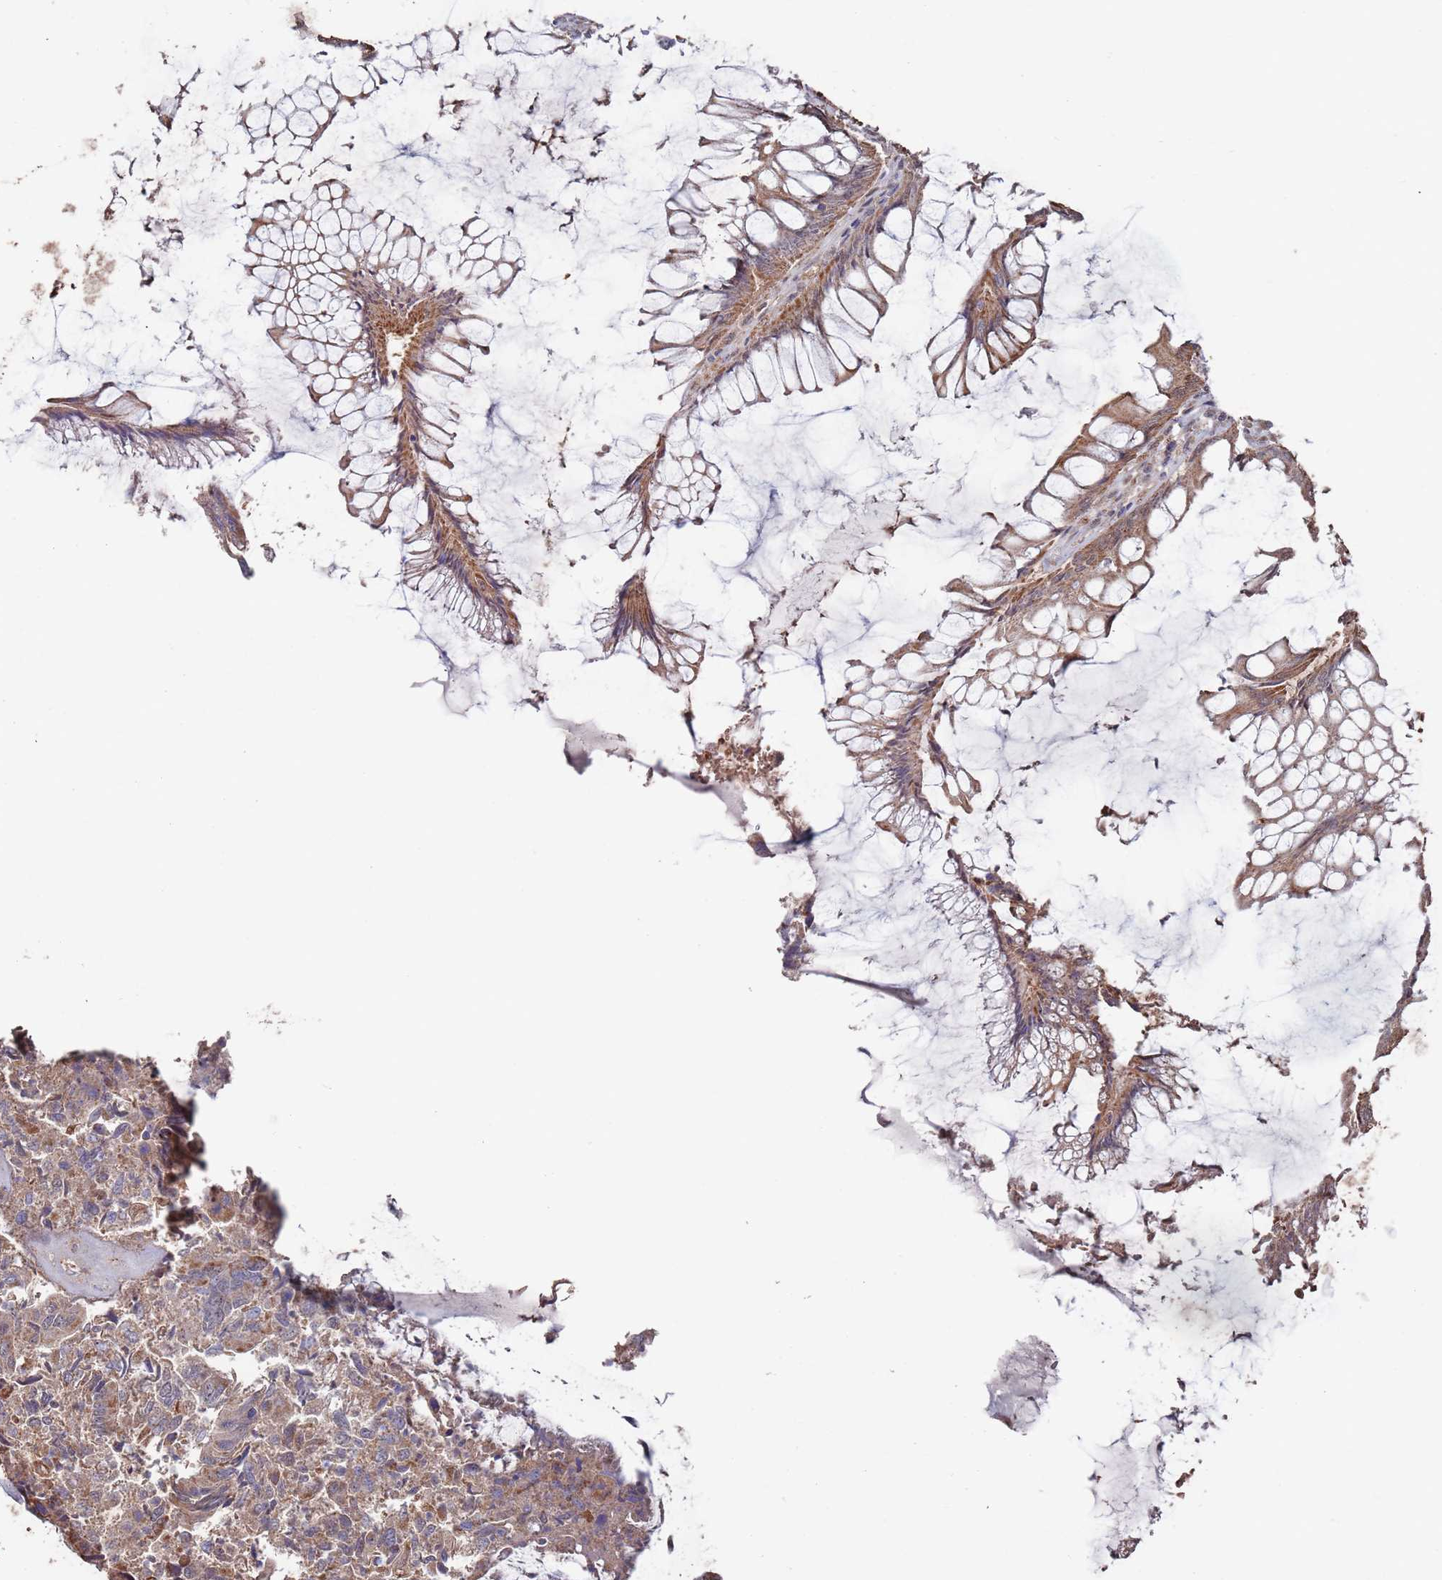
{"staining": {"intensity": "moderate", "quantity": ">75%", "location": "cytoplasmic/membranous"}, "tissue": "colorectal cancer", "cell_type": "Tumor cells", "image_type": "cancer", "snomed": [{"axis": "morphology", "description": "Adenocarcinoma, NOS"}, {"axis": "topography", "description": "Colon"}], "caption": "Immunohistochemical staining of adenocarcinoma (colorectal) demonstrates medium levels of moderate cytoplasmic/membranous protein staining in about >75% of tumor cells.", "gene": "PRR7", "patient": {"sex": "female", "age": 67}}